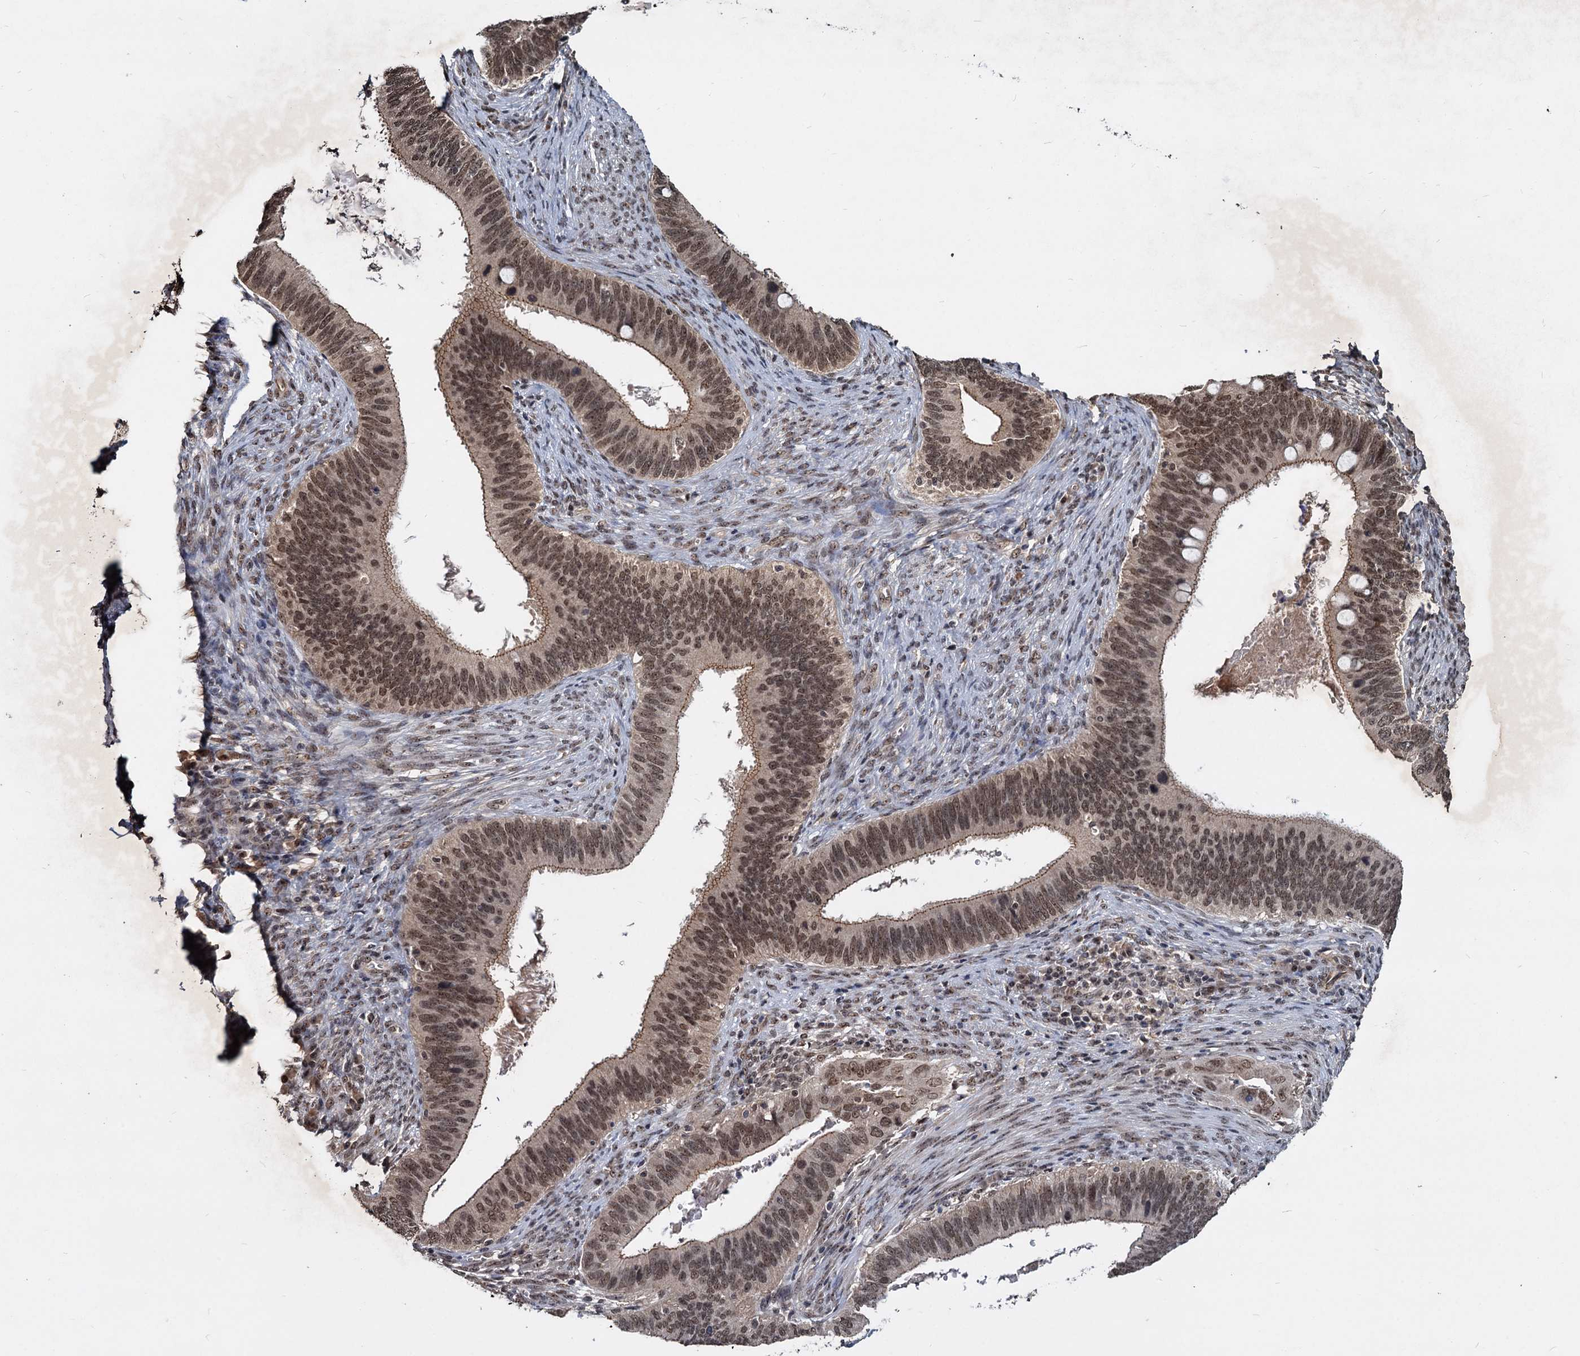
{"staining": {"intensity": "moderate", "quantity": ">75%", "location": "cytoplasmic/membranous,nuclear"}, "tissue": "cervical cancer", "cell_type": "Tumor cells", "image_type": "cancer", "snomed": [{"axis": "morphology", "description": "Adenocarcinoma, NOS"}, {"axis": "topography", "description": "Cervix"}], "caption": "Immunohistochemistry (IHC) staining of adenocarcinoma (cervical), which reveals medium levels of moderate cytoplasmic/membranous and nuclear expression in about >75% of tumor cells indicating moderate cytoplasmic/membranous and nuclear protein staining. The staining was performed using DAB (3,3'-diaminobenzidine) (brown) for protein detection and nuclei were counterstained in hematoxylin (blue).", "gene": "FAM216B", "patient": {"sex": "female", "age": 42}}